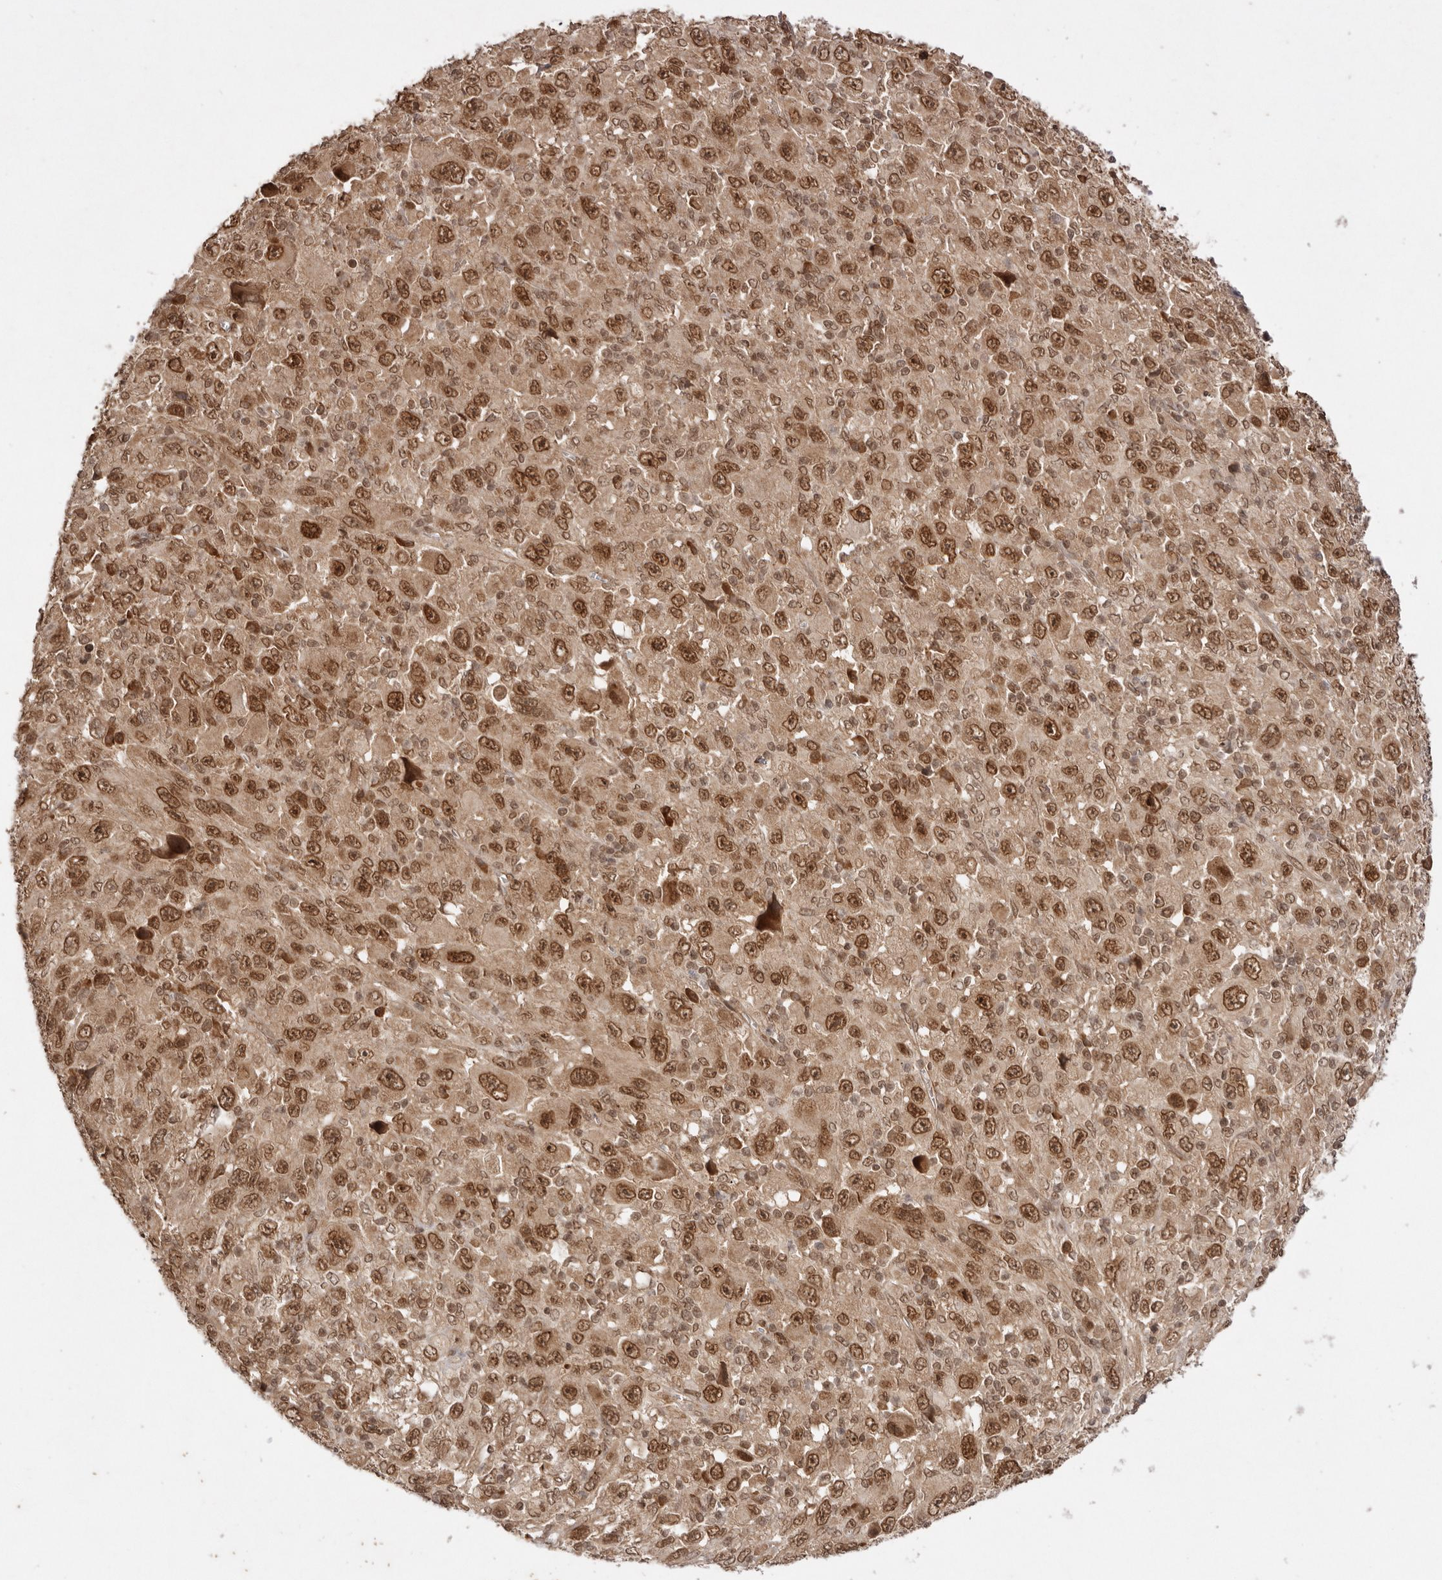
{"staining": {"intensity": "moderate", "quantity": ">75%", "location": "cytoplasmic/membranous,nuclear"}, "tissue": "melanoma", "cell_type": "Tumor cells", "image_type": "cancer", "snomed": [{"axis": "morphology", "description": "Malignant melanoma, Metastatic site"}, {"axis": "topography", "description": "Skin"}], "caption": "Tumor cells reveal medium levels of moderate cytoplasmic/membranous and nuclear staining in approximately >75% of cells in malignant melanoma (metastatic site).", "gene": "TARS2", "patient": {"sex": "female", "age": 56}}